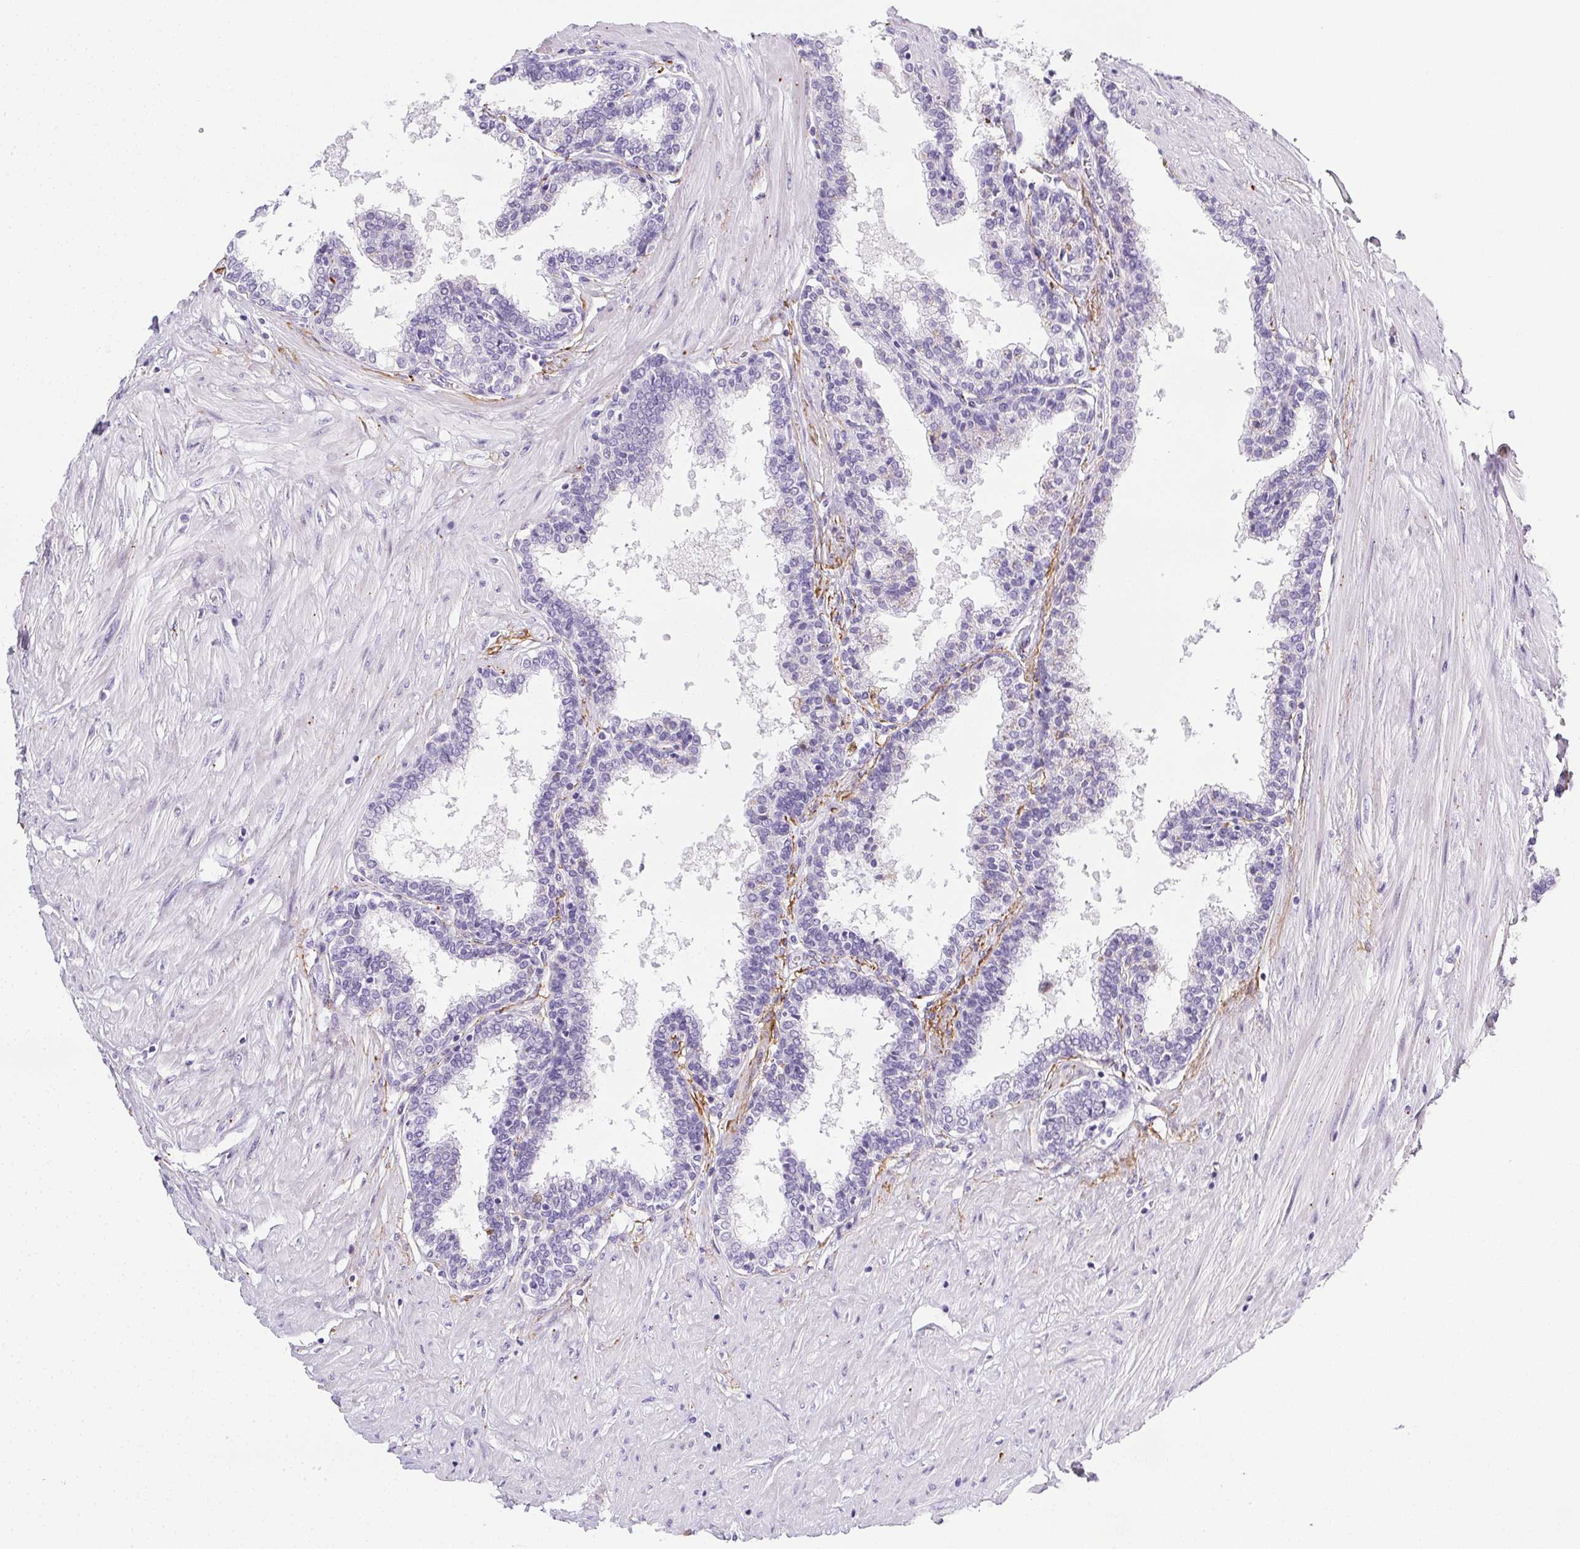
{"staining": {"intensity": "negative", "quantity": "none", "location": "none"}, "tissue": "prostate", "cell_type": "Glandular cells", "image_type": "normal", "snomed": [{"axis": "morphology", "description": "Normal tissue, NOS"}, {"axis": "topography", "description": "Prostate"}], "caption": "Immunohistochemistry (IHC) of benign human prostate exhibits no expression in glandular cells. (DAB (3,3'-diaminobenzidine) IHC with hematoxylin counter stain).", "gene": "VTN", "patient": {"sex": "male", "age": 55}}